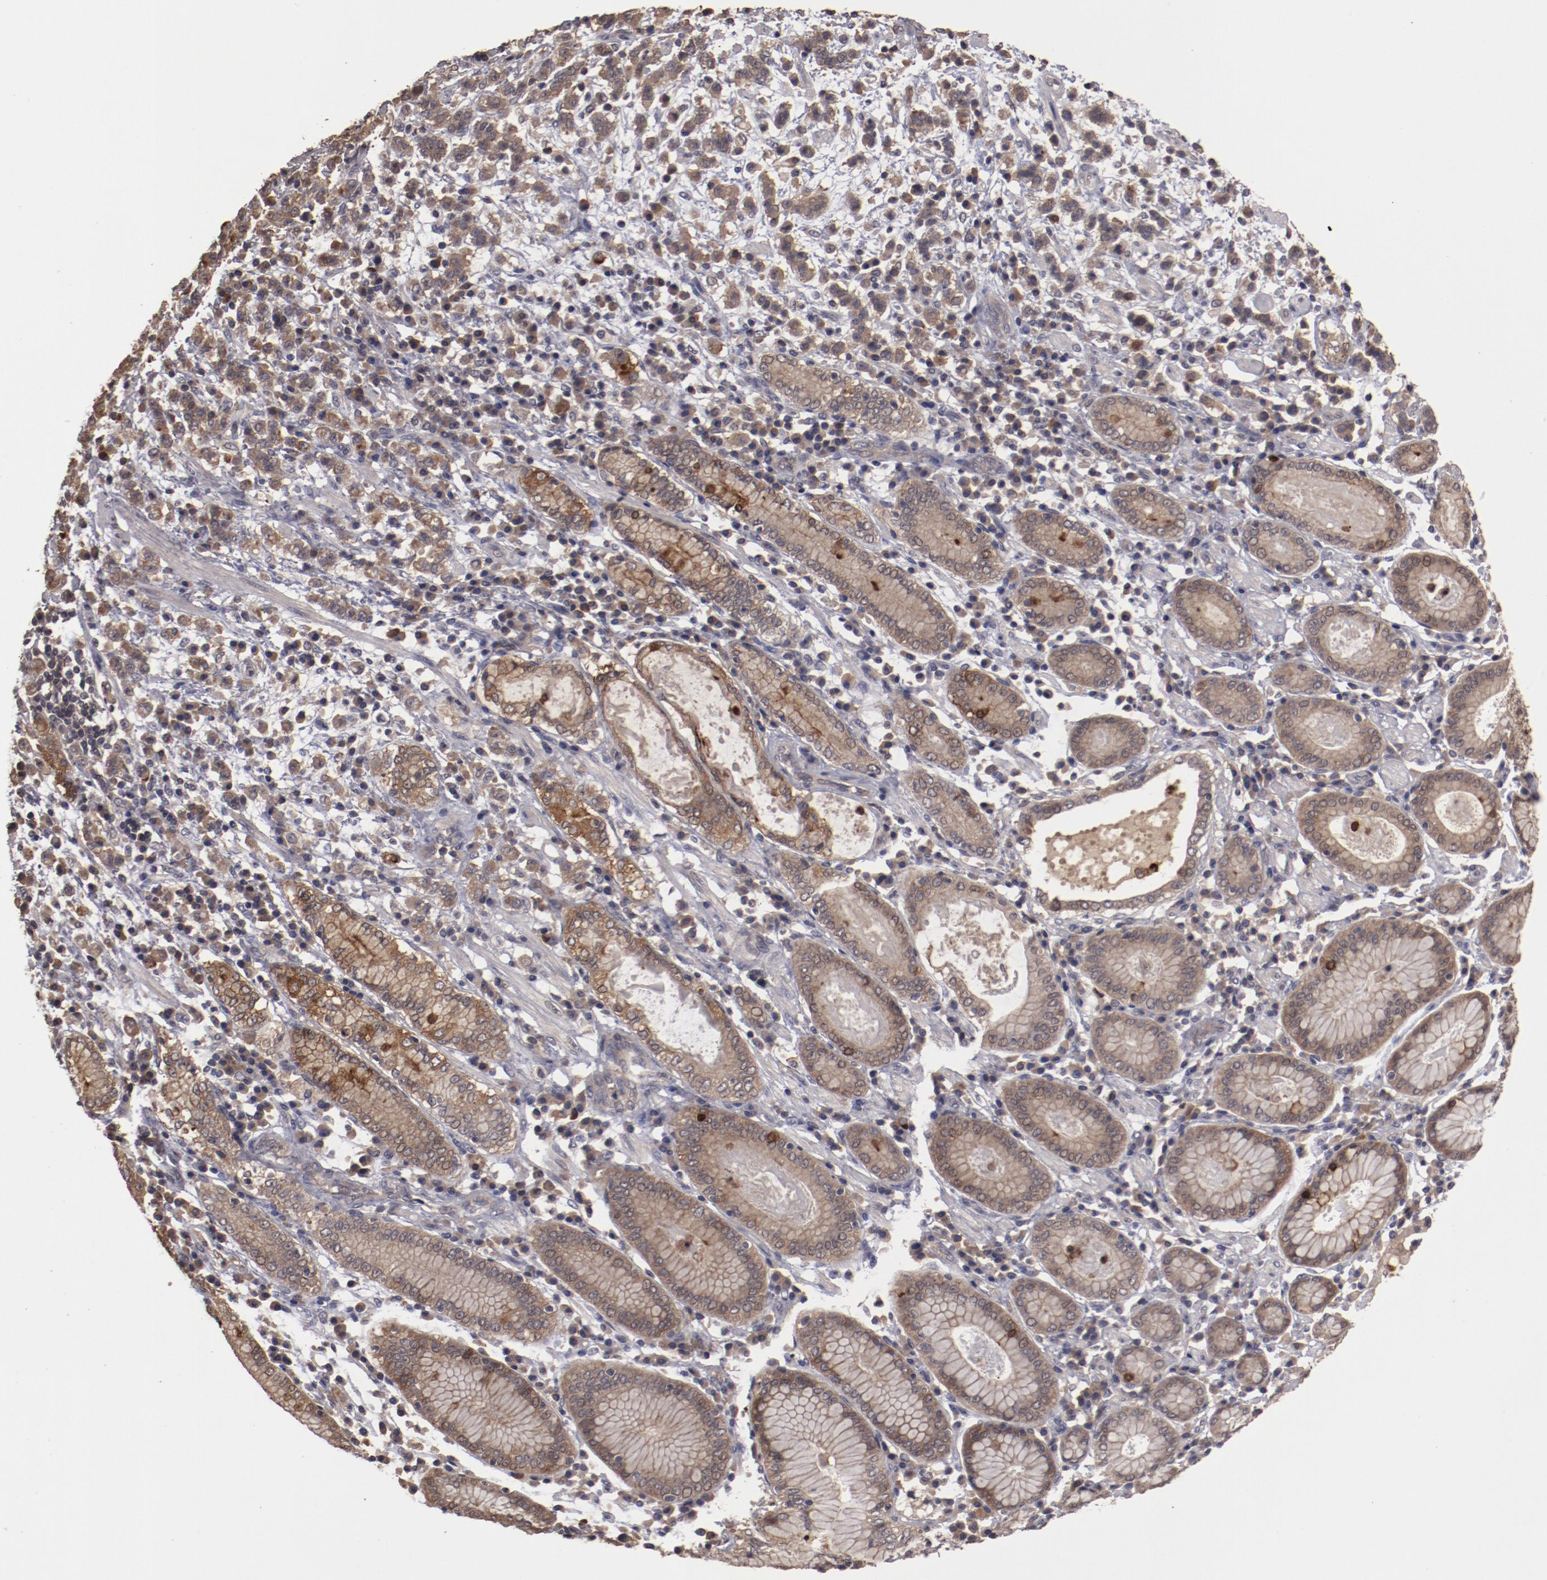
{"staining": {"intensity": "moderate", "quantity": ">75%", "location": "cytoplasmic/membranous"}, "tissue": "stomach cancer", "cell_type": "Tumor cells", "image_type": "cancer", "snomed": [{"axis": "morphology", "description": "Adenocarcinoma, NOS"}, {"axis": "topography", "description": "Stomach, lower"}], "caption": "Stomach cancer was stained to show a protein in brown. There is medium levels of moderate cytoplasmic/membranous staining in approximately >75% of tumor cells.", "gene": "LRRC75B", "patient": {"sex": "male", "age": 88}}